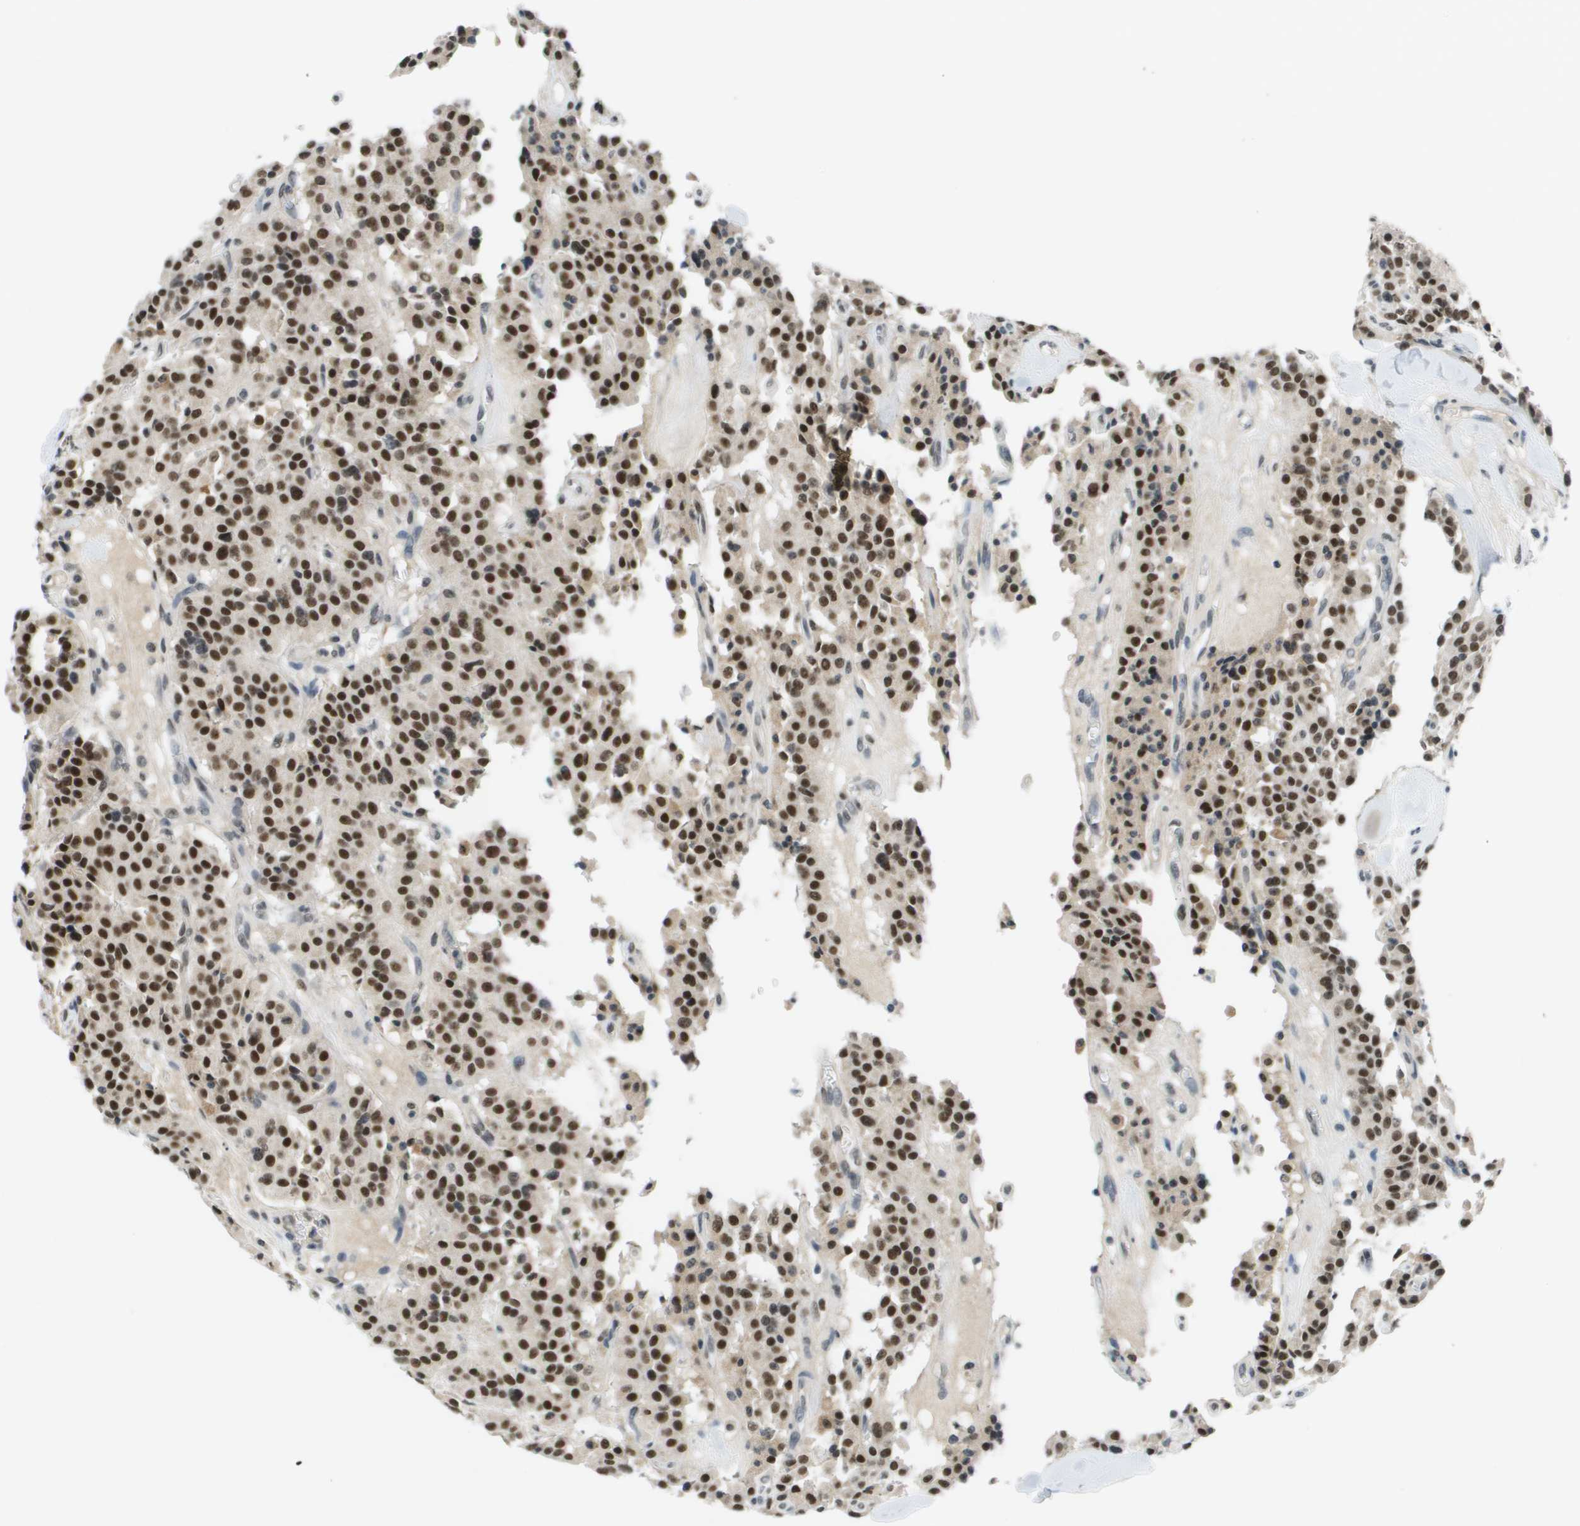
{"staining": {"intensity": "strong", "quantity": ">75%", "location": "nuclear"}, "tissue": "carcinoid", "cell_type": "Tumor cells", "image_type": "cancer", "snomed": [{"axis": "morphology", "description": "Carcinoid, malignant, NOS"}, {"axis": "topography", "description": "Lung"}], "caption": "Carcinoid (malignant) tissue reveals strong nuclear expression in approximately >75% of tumor cells The staining was performed using DAB (3,3'-diaminobenzidine) to visualize the protein expression in brown, while the nuclei were stained in blue with hematoxylin (Magnification: 20x).", "gene": "CBX5", "patient": {"sex": "male", "age": 30}}